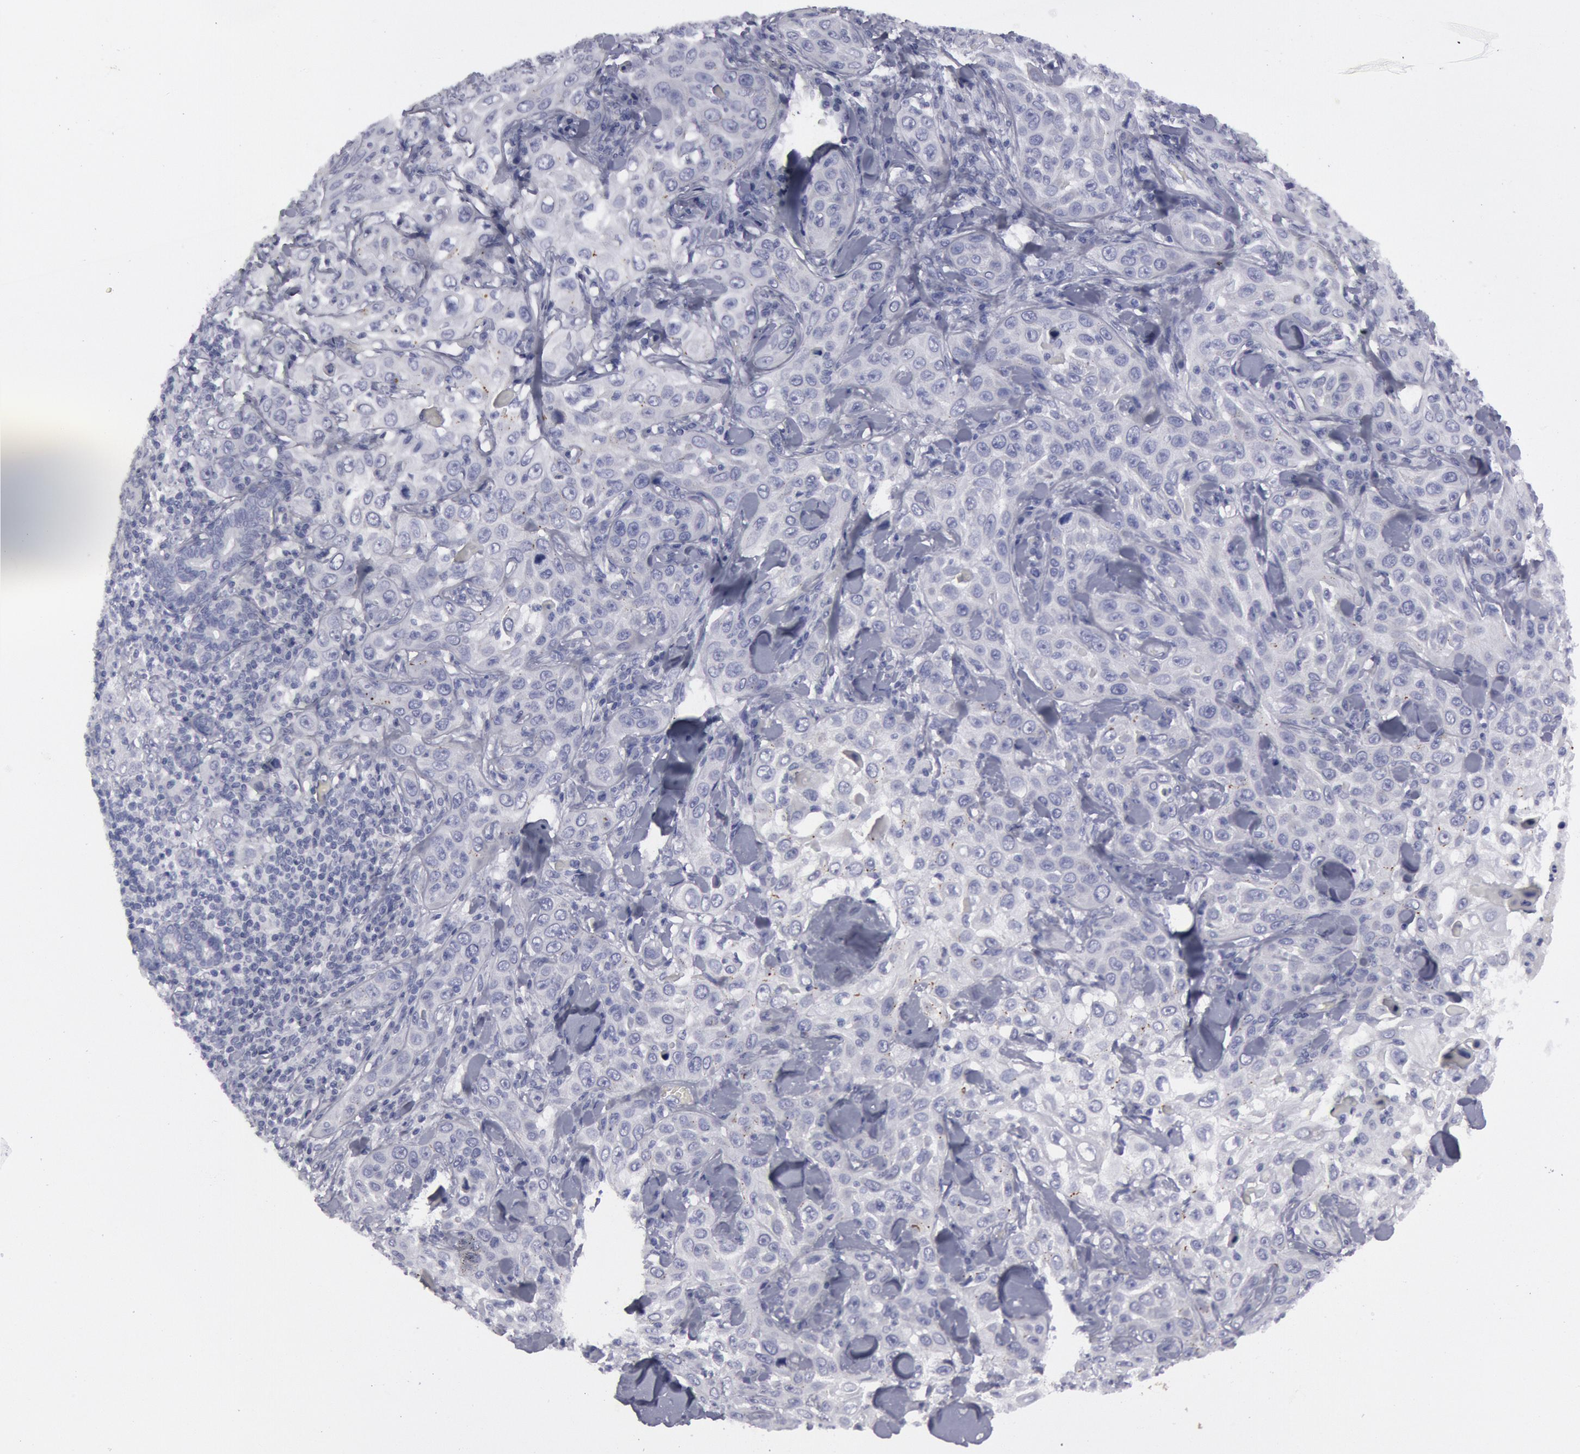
{"staining": {"intensity": "negative", "quantity": "none", "location": "none"}, "tissue": "skin cancer", "cell_type": "Tumor cells", "image_type": "cancer", "snomed": [{"axis": "morphology", "description": "Squamous cell carcinoma, NOS"}, {"axis": "topography", "description": "Skin"}], "caption": "DAB immunohistochemical staining of human skin cancer (squamous cell carcinoma) demonstrates no significant expression in tumor cells.", "gene": "FHL1", "patient": {"sex": "male", "age": 84}}